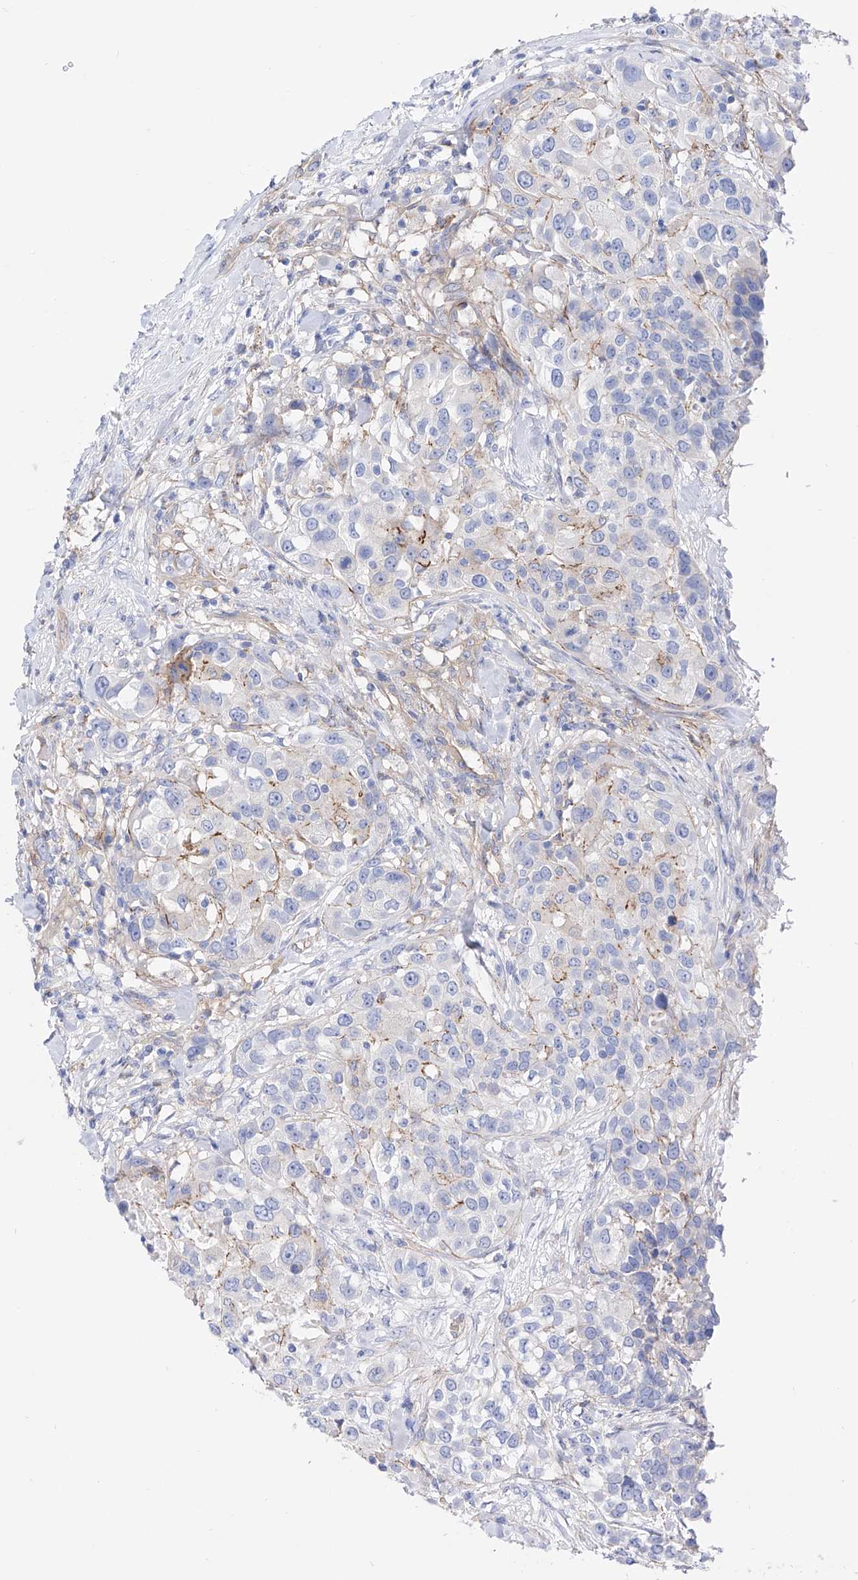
{"staining": {"intensity": "negative", "quantity": "none", "location": "none"}, "tissue": "urothelial cancer", "cell_type": "Tumor cells", "image_type": "cancer", "snomed": [{"axis": "morphology", "description": "Urothelial carcinoma, High grade"}, {"axis": "topography", "description": "Urinary bladder"}], "caption": "Urothelial cancer was stained to show a protein in brown. There is no significant positivity in tumor cells.", "gene": "ZNF653", "patient": {"sex": "female", "age": 80}}